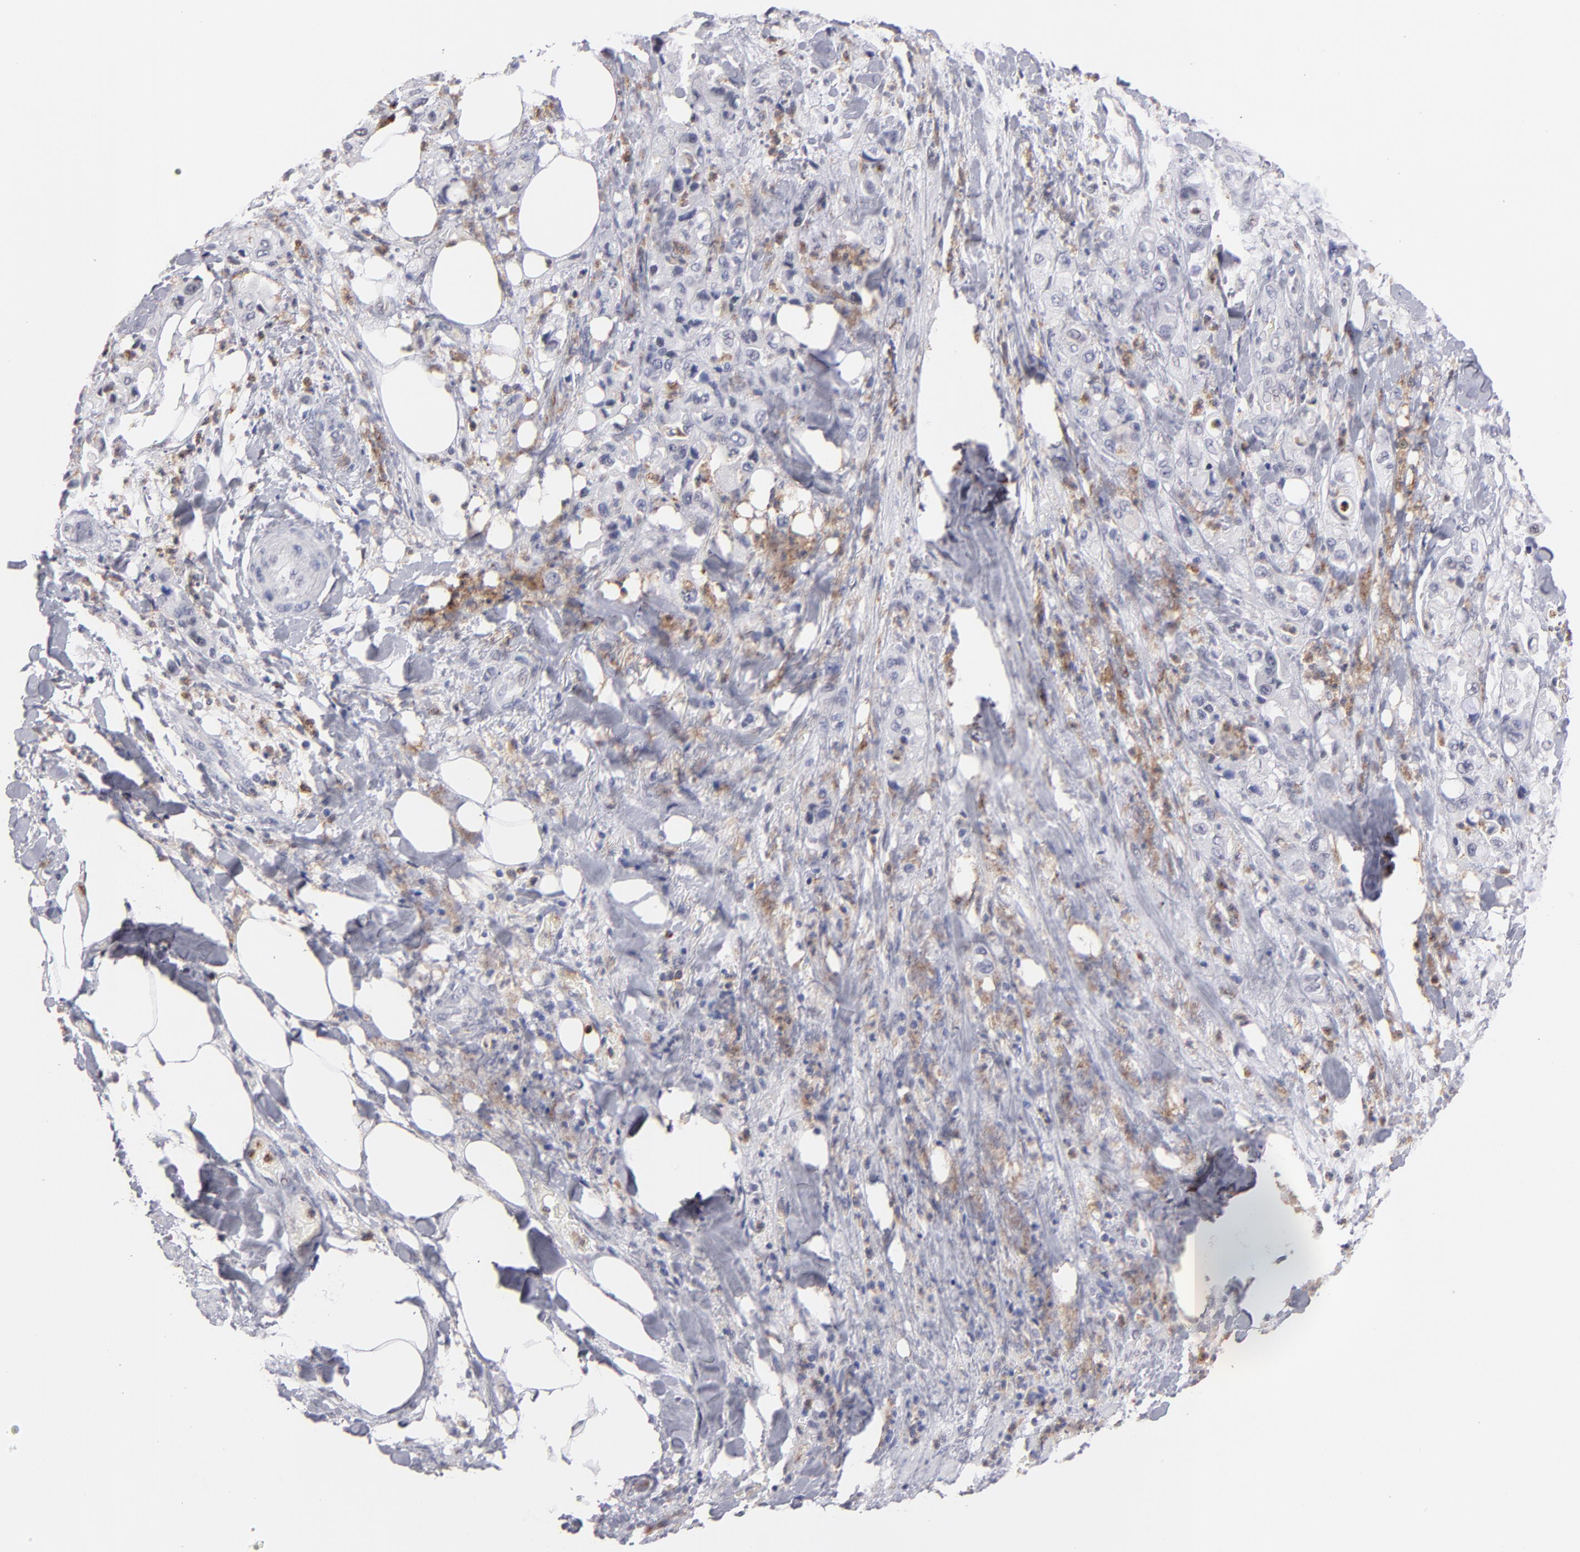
{"staining": {"intensity": "negative", "quantity": "none", "location": "none"}, "tissue": "pancreatic cancer", "cell_type": "Tumor cells", "image_type": "cancer", "snomed": [{"axis": "morphology", "description": "Adenocarcinoma, NOS"}, {"axis": "topography", "description": "Pancreas"}], "caption": "IHC photomicrograph of human adenocarcinoma (pancreatic) stained for a protein (brown), which exhibits no expression in tumor cells. The staining is performed using DAB brown chromogen with nuclei counter-stained in using hematoxylin.", "gene": "MGAM", "patient": {"sex": "male", "age": 70}}